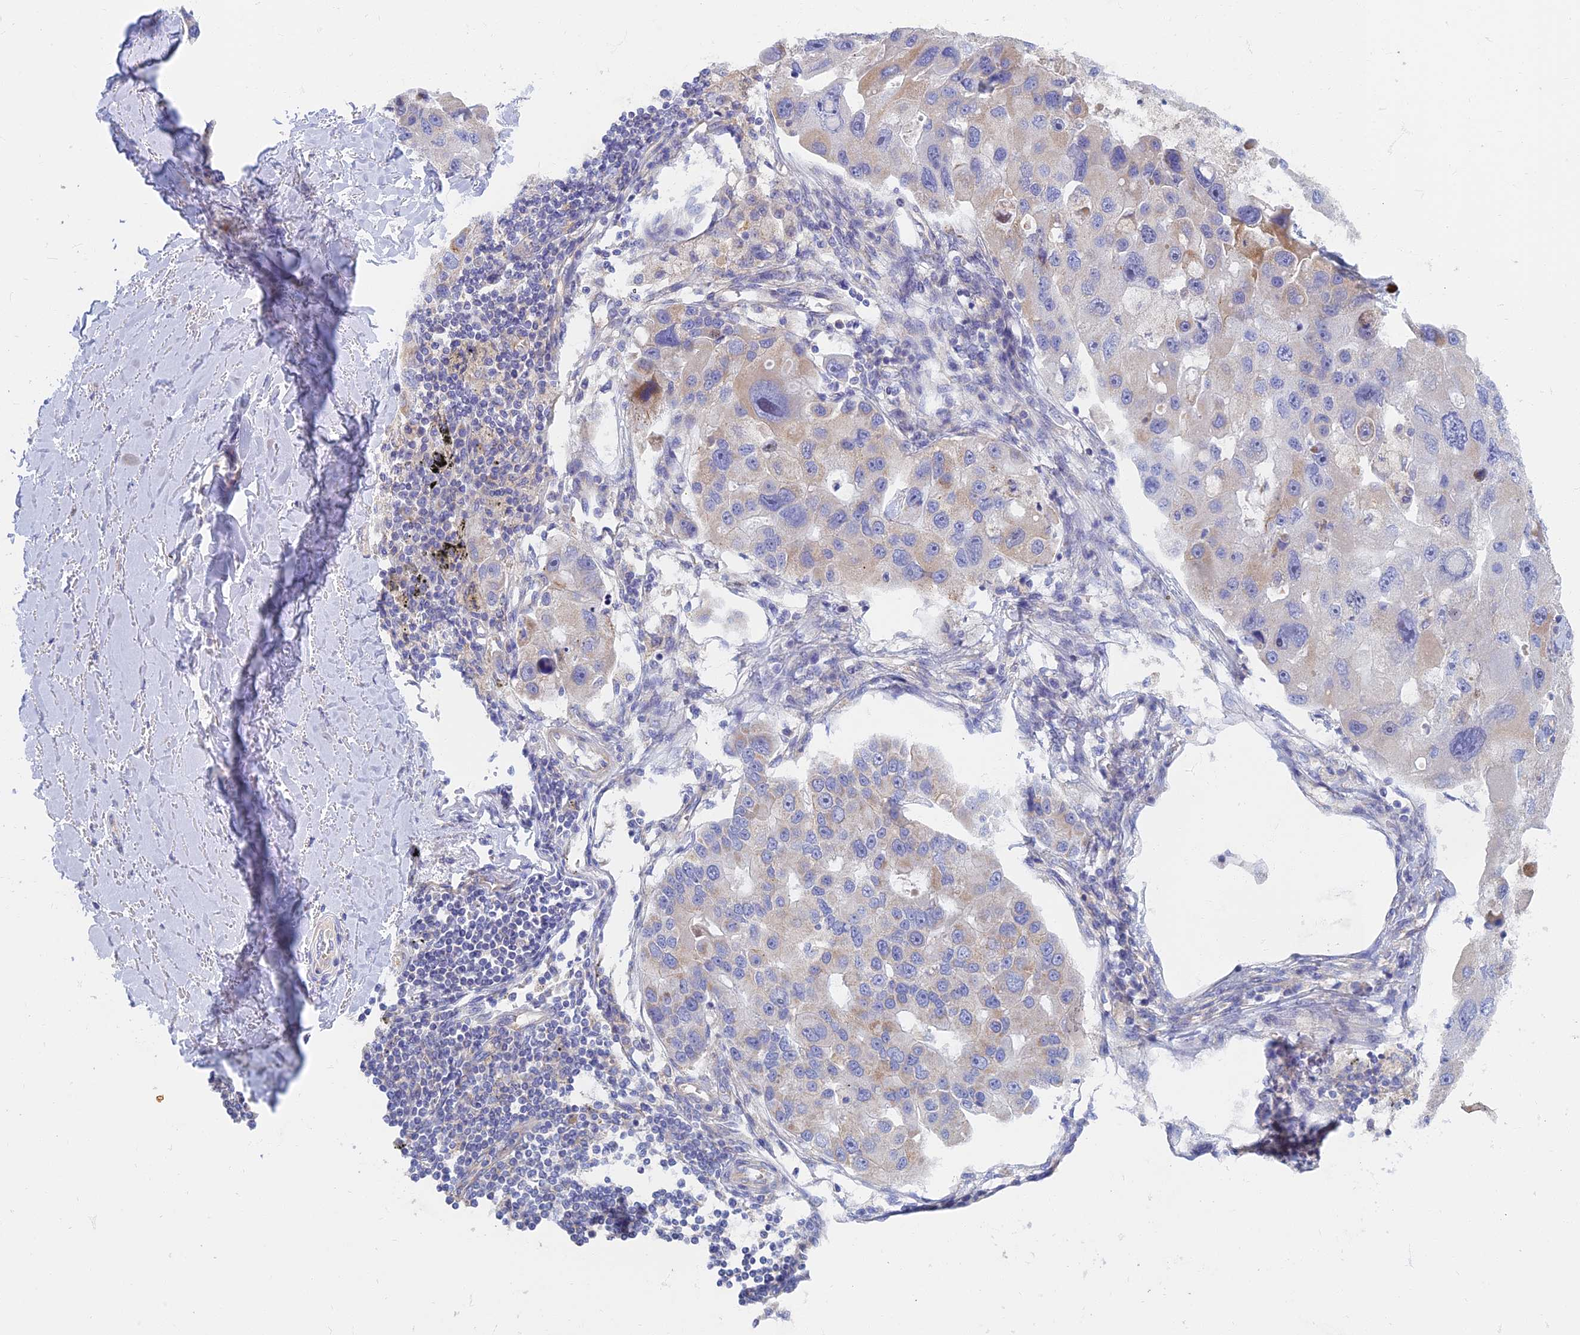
{"staining": {"intensity": "moderate", "quantity": "<25%", "location": "nuclear"}, "tissue": "lung cancer", "cell_type": "Tumor cells", "image_type": "cancer", "snomed": [{"axis": "morphology", "description": "Adenocarcinoma, NOS"}, {"axis": "topography", "description": "Lung"}], "caption": "Lung cancer stained for a protein shows moderate nuclear positivity in tumor cells.", "gene": "TMEM44", "patient": {"sex": "female", "age": 54}}